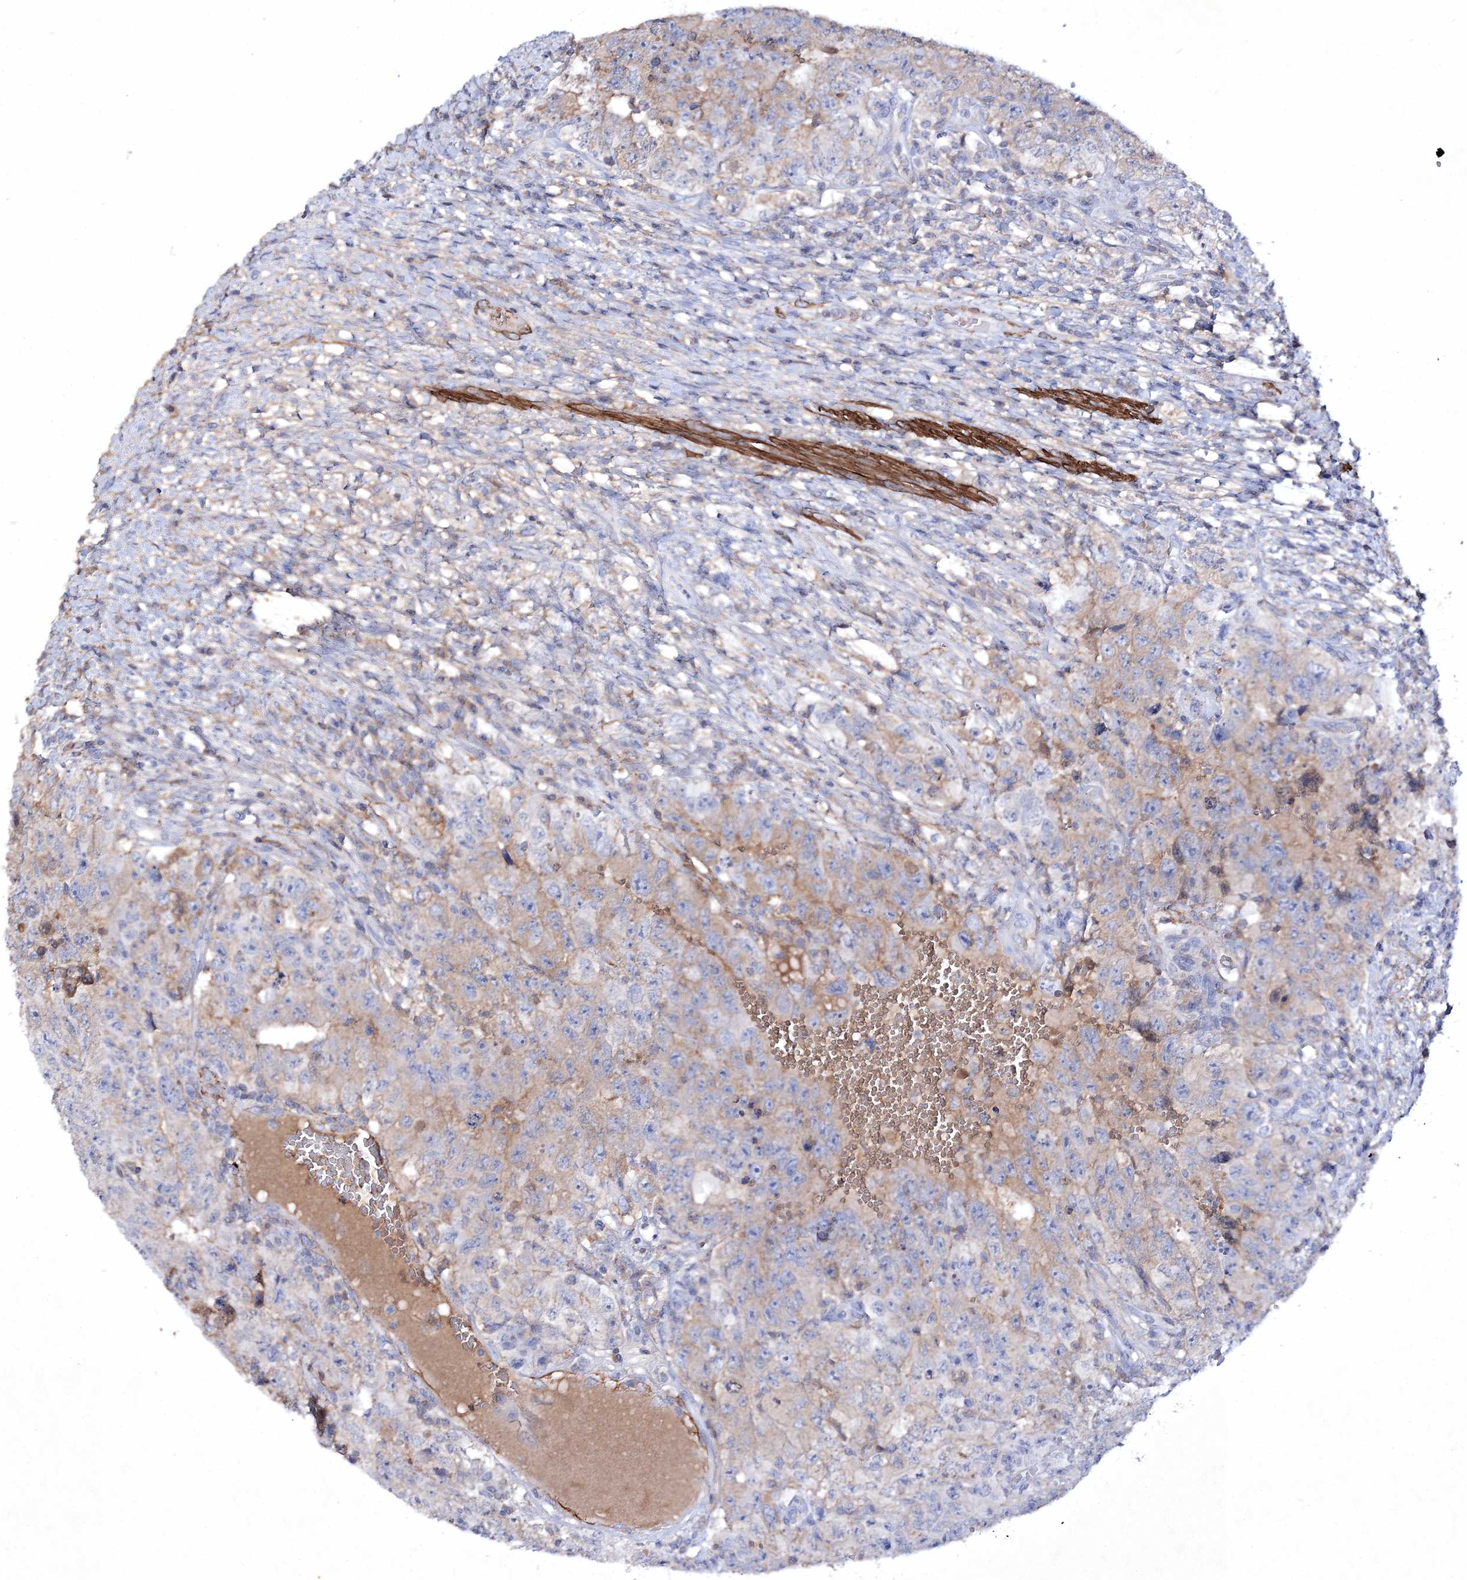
{"staining": {"intensity": "weak", "quantity": "25%-75%", "location": "cytoplasmic/membranous"}, "tissue": "testis cancer", "cell_type": "Tumor cells", "image_type": "cancer", "snomed": [{"axis": "morphology", "description": "Carcinoma, Embryonal, NOS"}, {"axis": "topography", "description": "Testis"}], "caption": "This photomicrograph exhibits immunohistochemistry staining of human testis embryonal carcinoma, with low weak cytoplasmic/membranous expression in about 25%-75% of tumor cells.", "gene": "RTN2", "patient": {"sex": "male", "age": 26}}